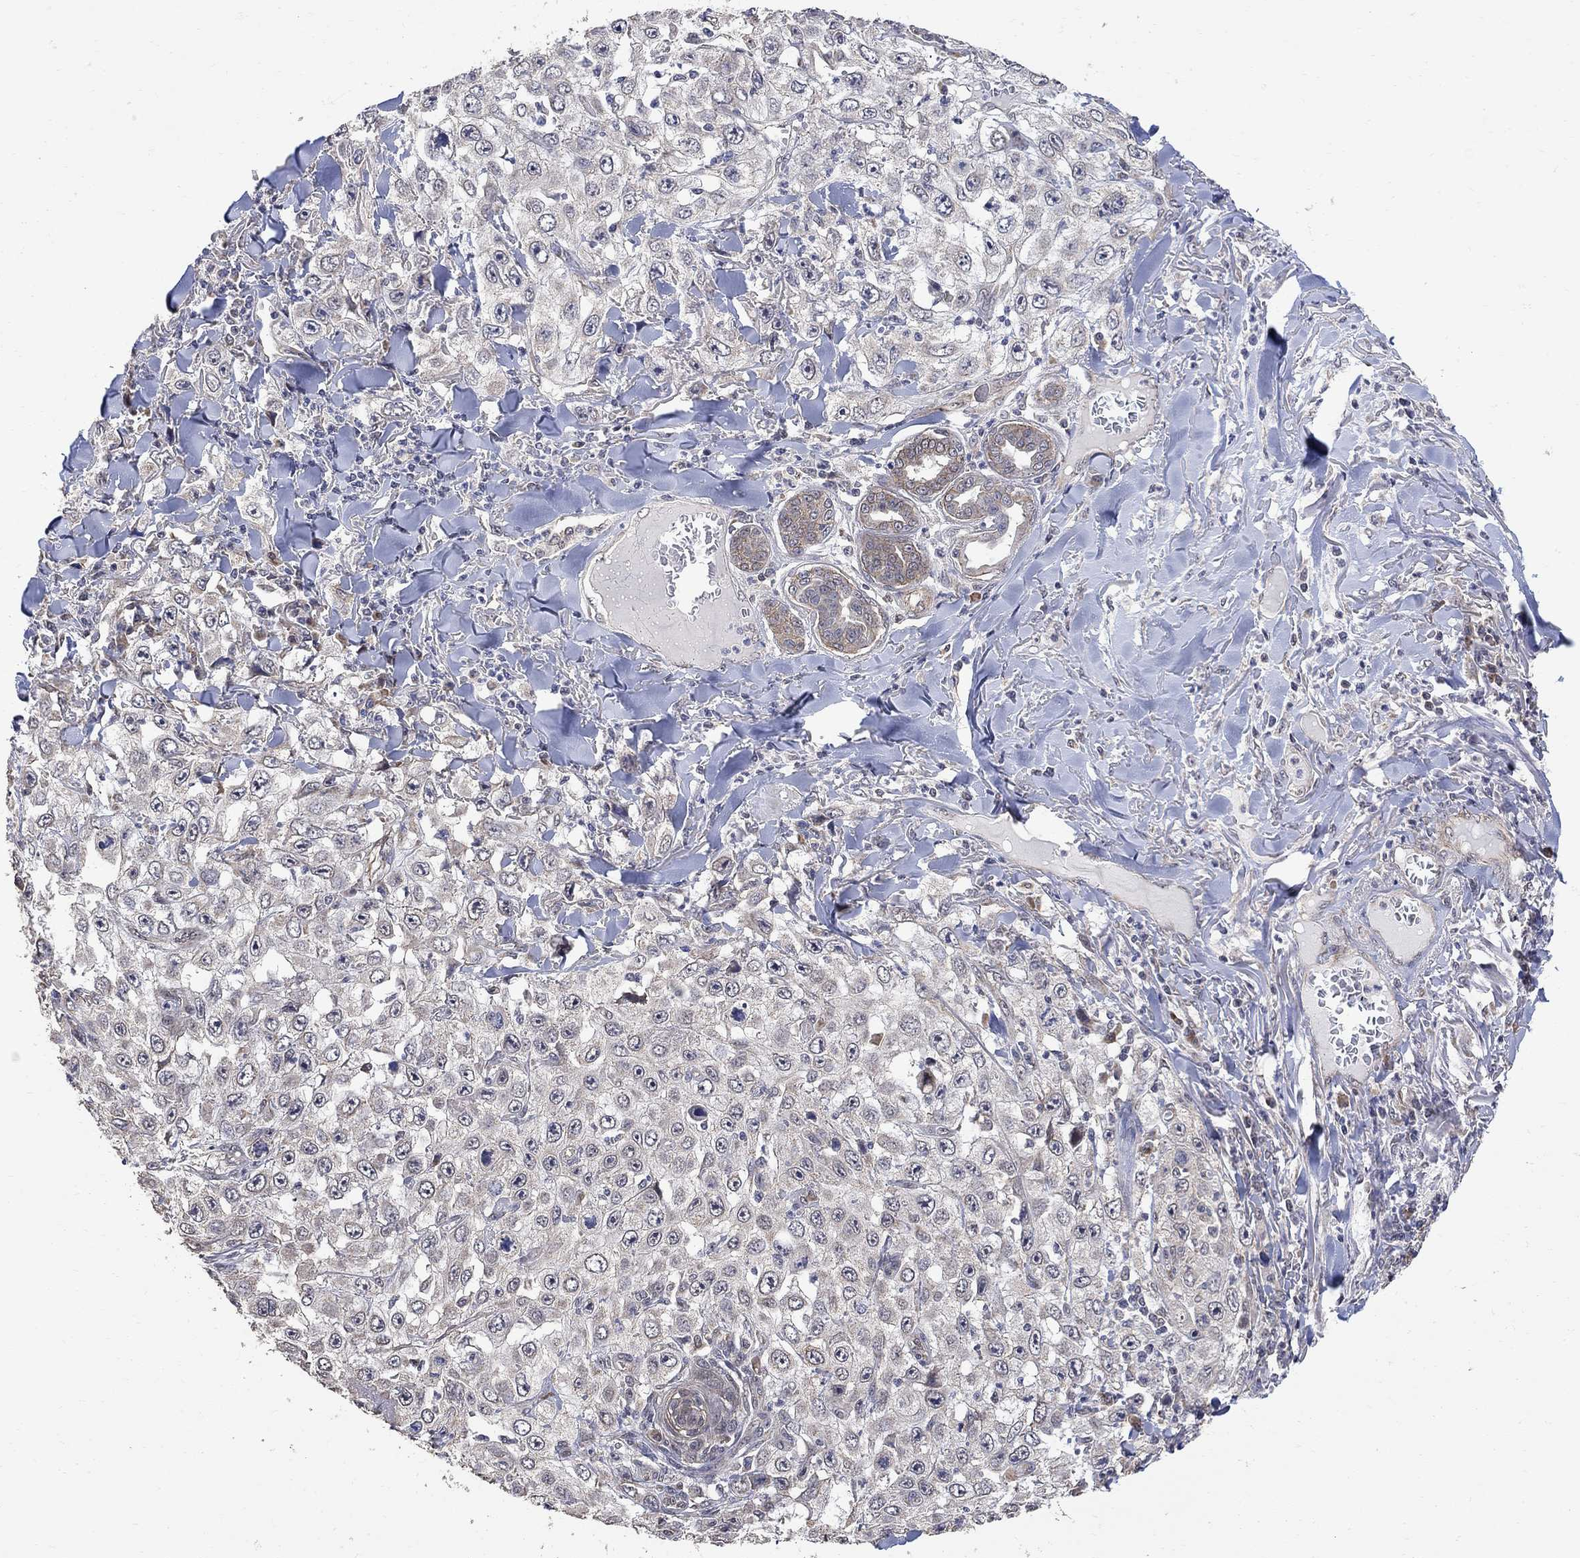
{"staining": {"intensity": "negative", "quantity": "none", "location": "none"}, "tissue": "skin cancer", "cell_type": "Tumor cells", "image_type": "cancer", "snomed": [{"axis": "morphology", "description": "Squamous cell carcinoma, NOS"}, {"axis": "topography", "description": "Skin"}], "caption": "An IHC image of skin cancer (squamous cell carcinoma) is shown. There is no staining in tumor cells of skin cancer (squamous cell carcinoma). The staining was performed using DAB to visualize the protein expression in brown, while the nuclei were stained in blue with hematoxylin (Magnification: 20x).", "gene": "ANKRA2", "patient": {"sex": "male", "age": 82}}